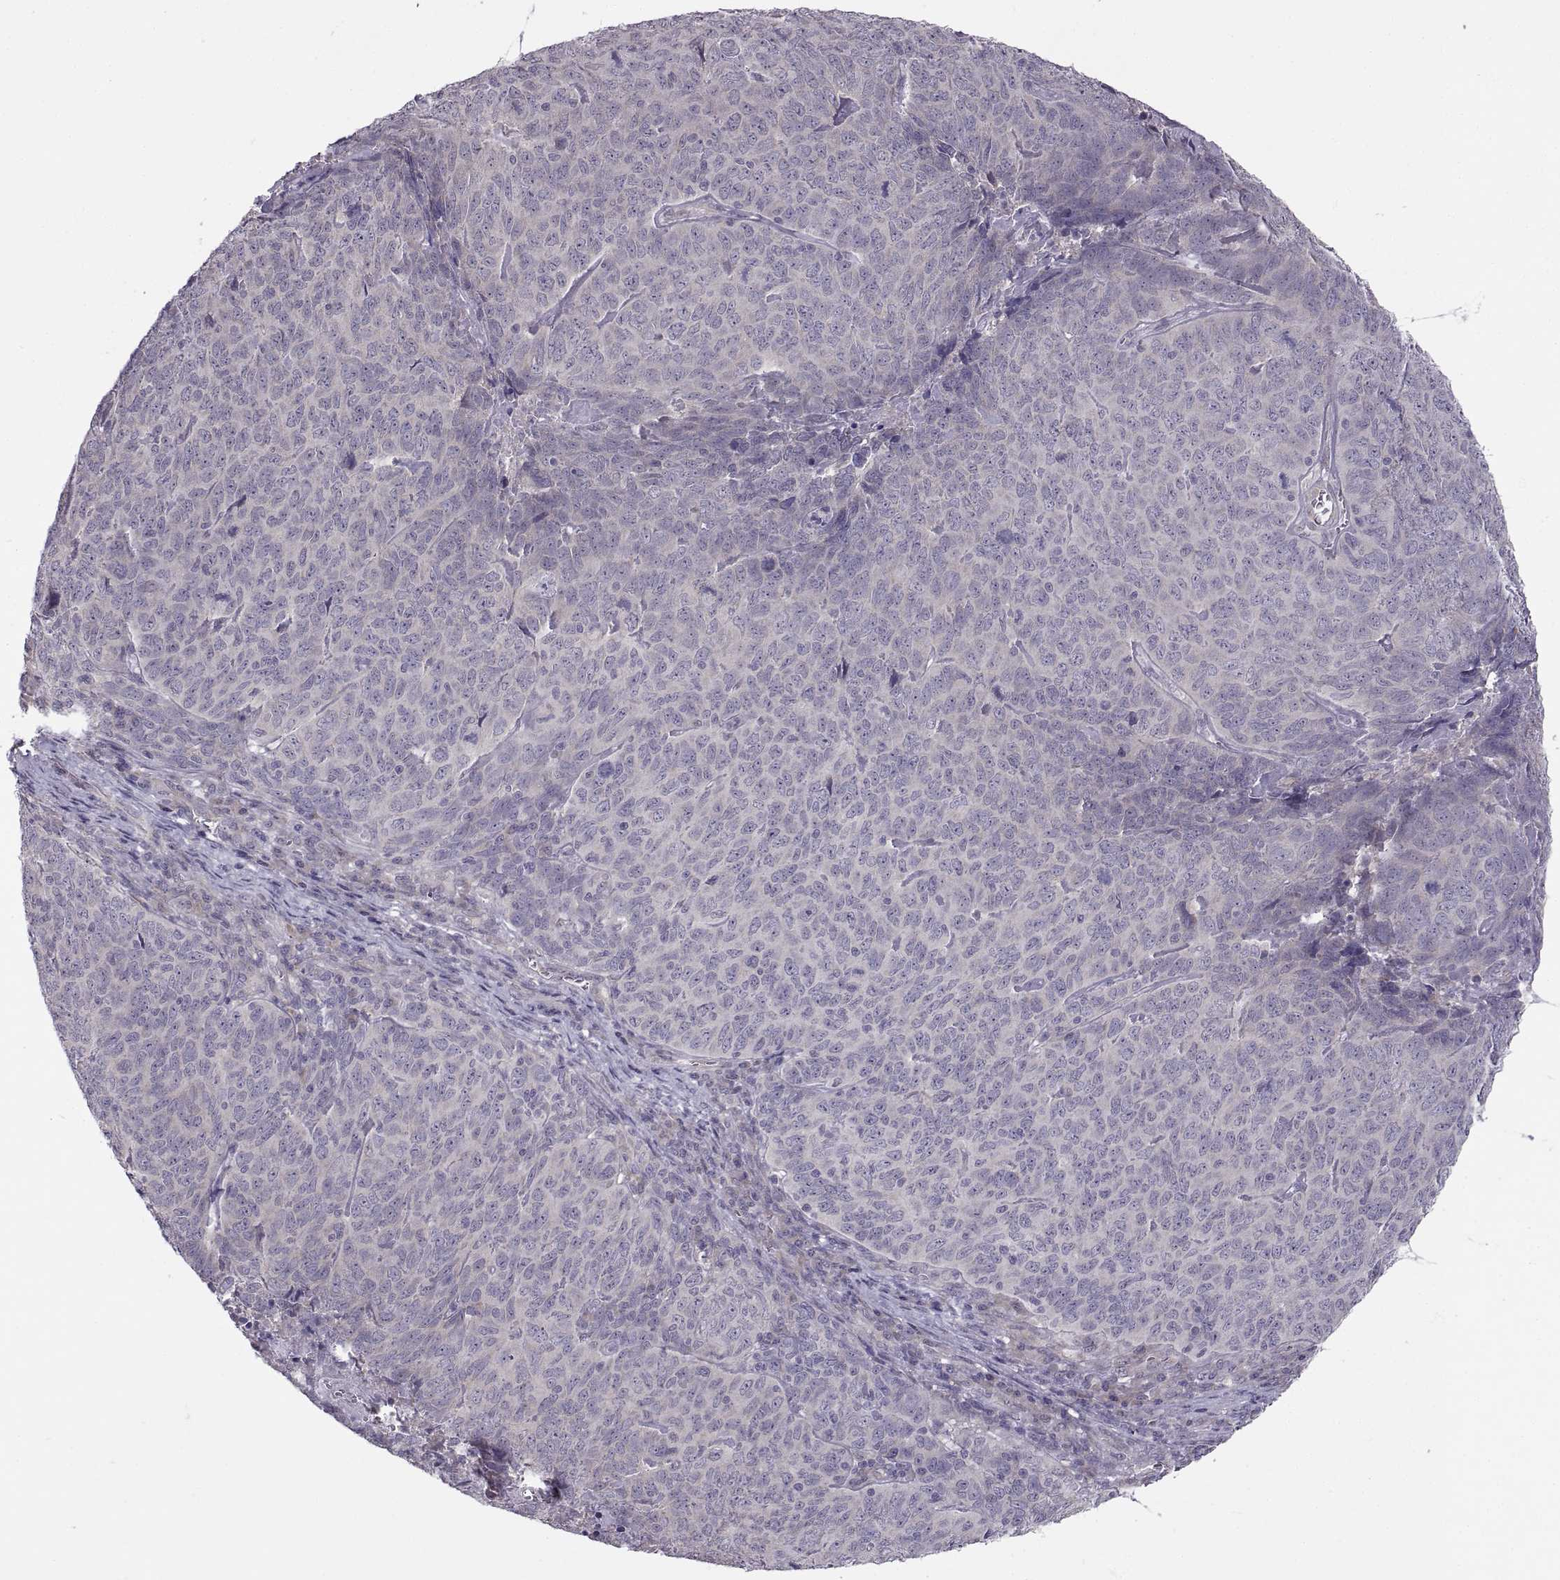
{"staining": {"intensity": "negative", "quantity": "none", "location": "none"}, "tissue": "skin cancer", "cell_type": "Tumor cells", "image_type": "cancer", "snomed": [{"axis": "morphology", "description": "Squamous cell carcinoma, NOS"}, {"axis": "topography", "description": "Skin"}, {"axis": "topography", "description": "Anal"}], "caption": "Protein analysis of skin squamous cell carcinoma demonstrates no significant expression in tumor cells. (DAB immunohistochemistry visualized using brightfield microscopy, high magnification).", "gene": "ACSBG2", "patient": {"sex": "female", "age": 51}}